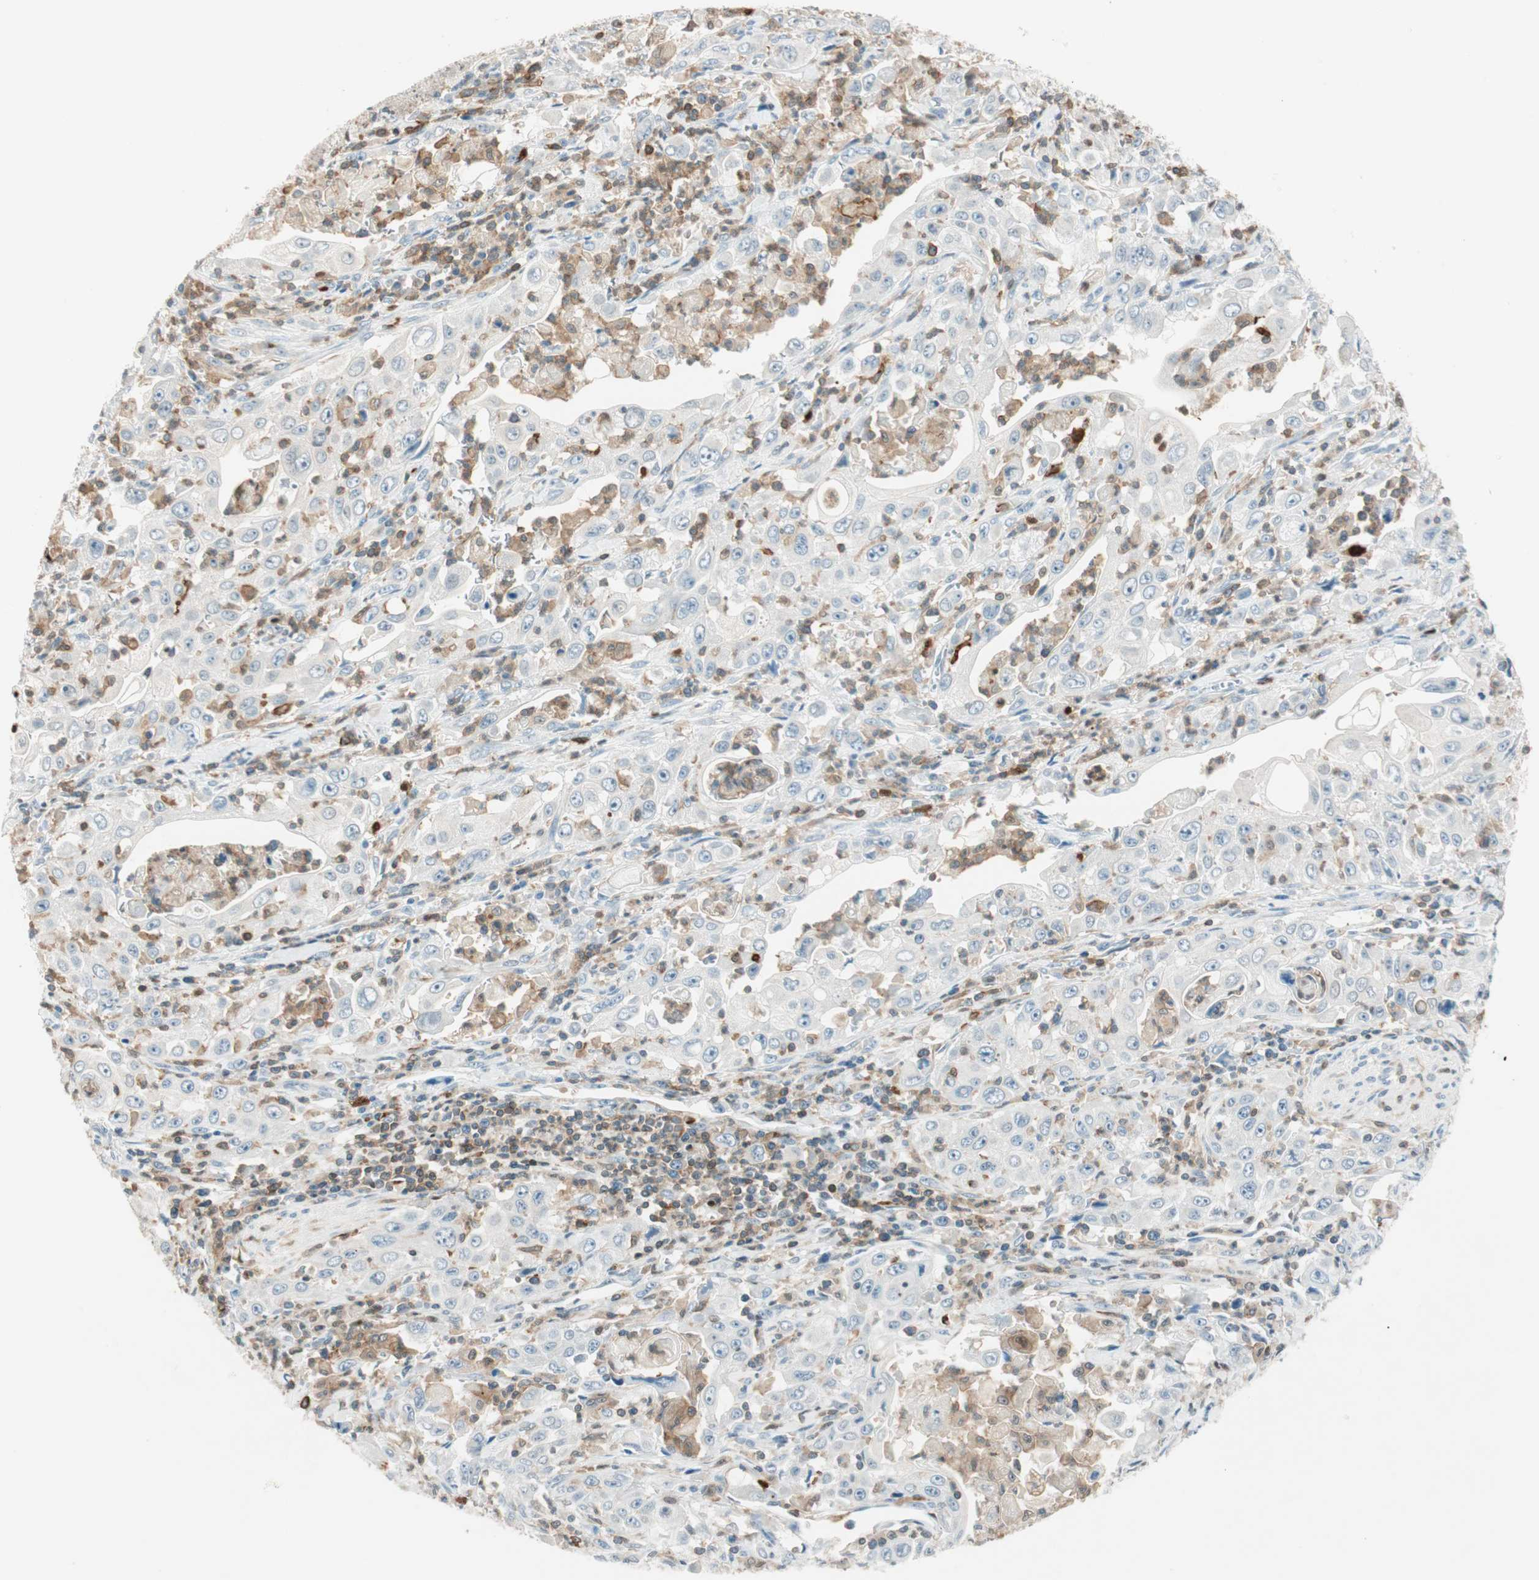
{"staining": {"intensity": "moderate", "quantity": "25%-75%", "location": "cytoplasmic/membranous"}, "tissue": "pancreatic cancer", "cell_type": "Tumor cells", "image_type": "cancer", "snomed": [{"axis": "morphology", "description": "Adenocarcinoma, NOS"}, {"axis": "topography", "description": "Pancreas"}], "caption": "Pancreatic cancer (adenocarcinoma) was stained to show a protein in brown. There is medium levels of moderate cytoplasmic/membranous expression in approximately 25%-75% of tumor cells.", "gene": "HPGD", "patient": {"sex": "male", "age": 70}}